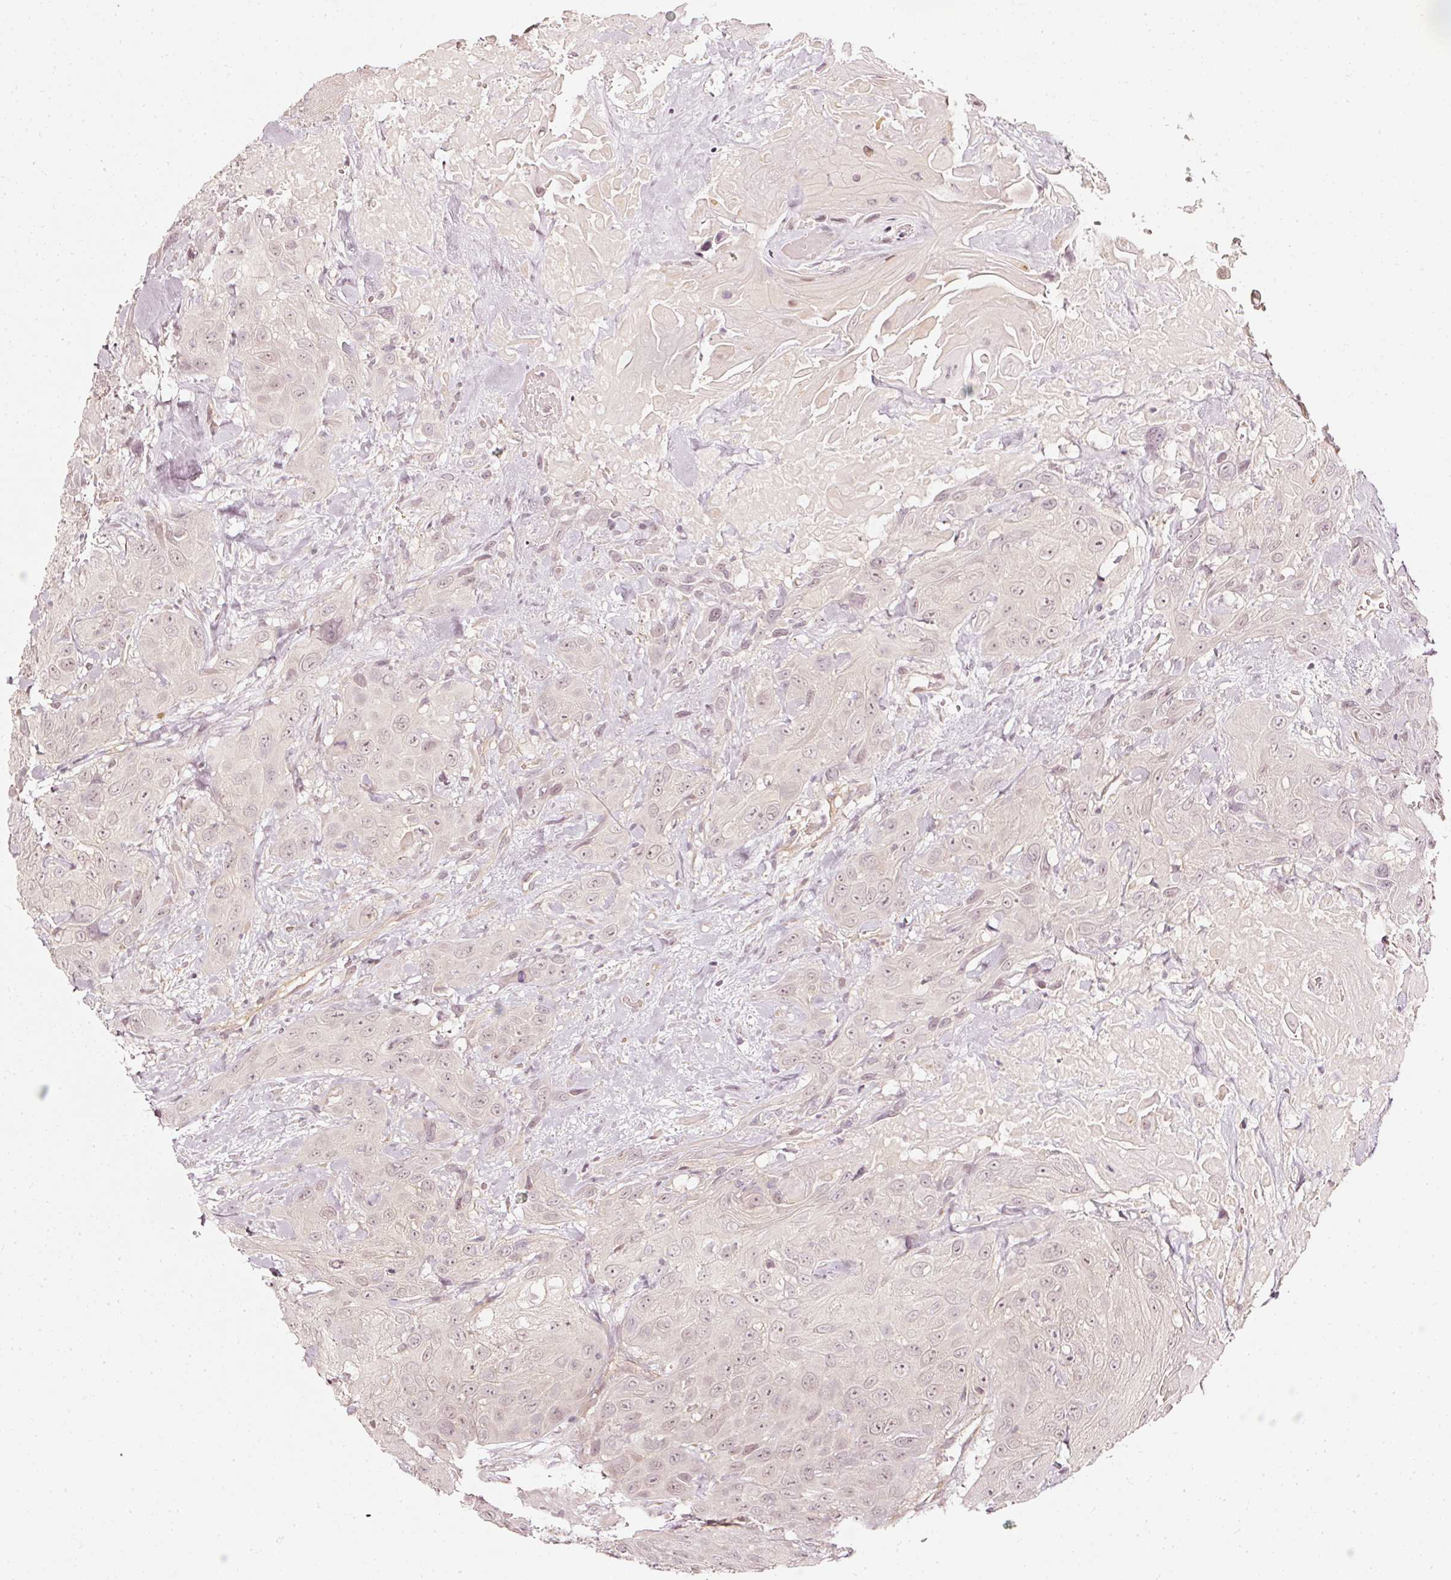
{"staining": {"intensity": "weak", "quantity": "25%-75%", "location": "nuclear"}, "tissue": "head and neck cancer", "cell_type": "Tumor cells", "image_type": "cancer", "snomed": [{"axis": "morphology", "description": "Squamous cell carcinoma, NOS"}, {"axis": "topography", "description": "Head-Neck"}], "caption": "Protein staining of squamous cell carcinoma (head and neck) tissue exhibits weak nuclear expression in about 25%-75% of tumor cells. (DAB (3,3'-diaminobenzidine) IHC with brightfield microscopy, high magnification).", "gene": "DRD2", "patient": {"sex": "male", "age": 81}}